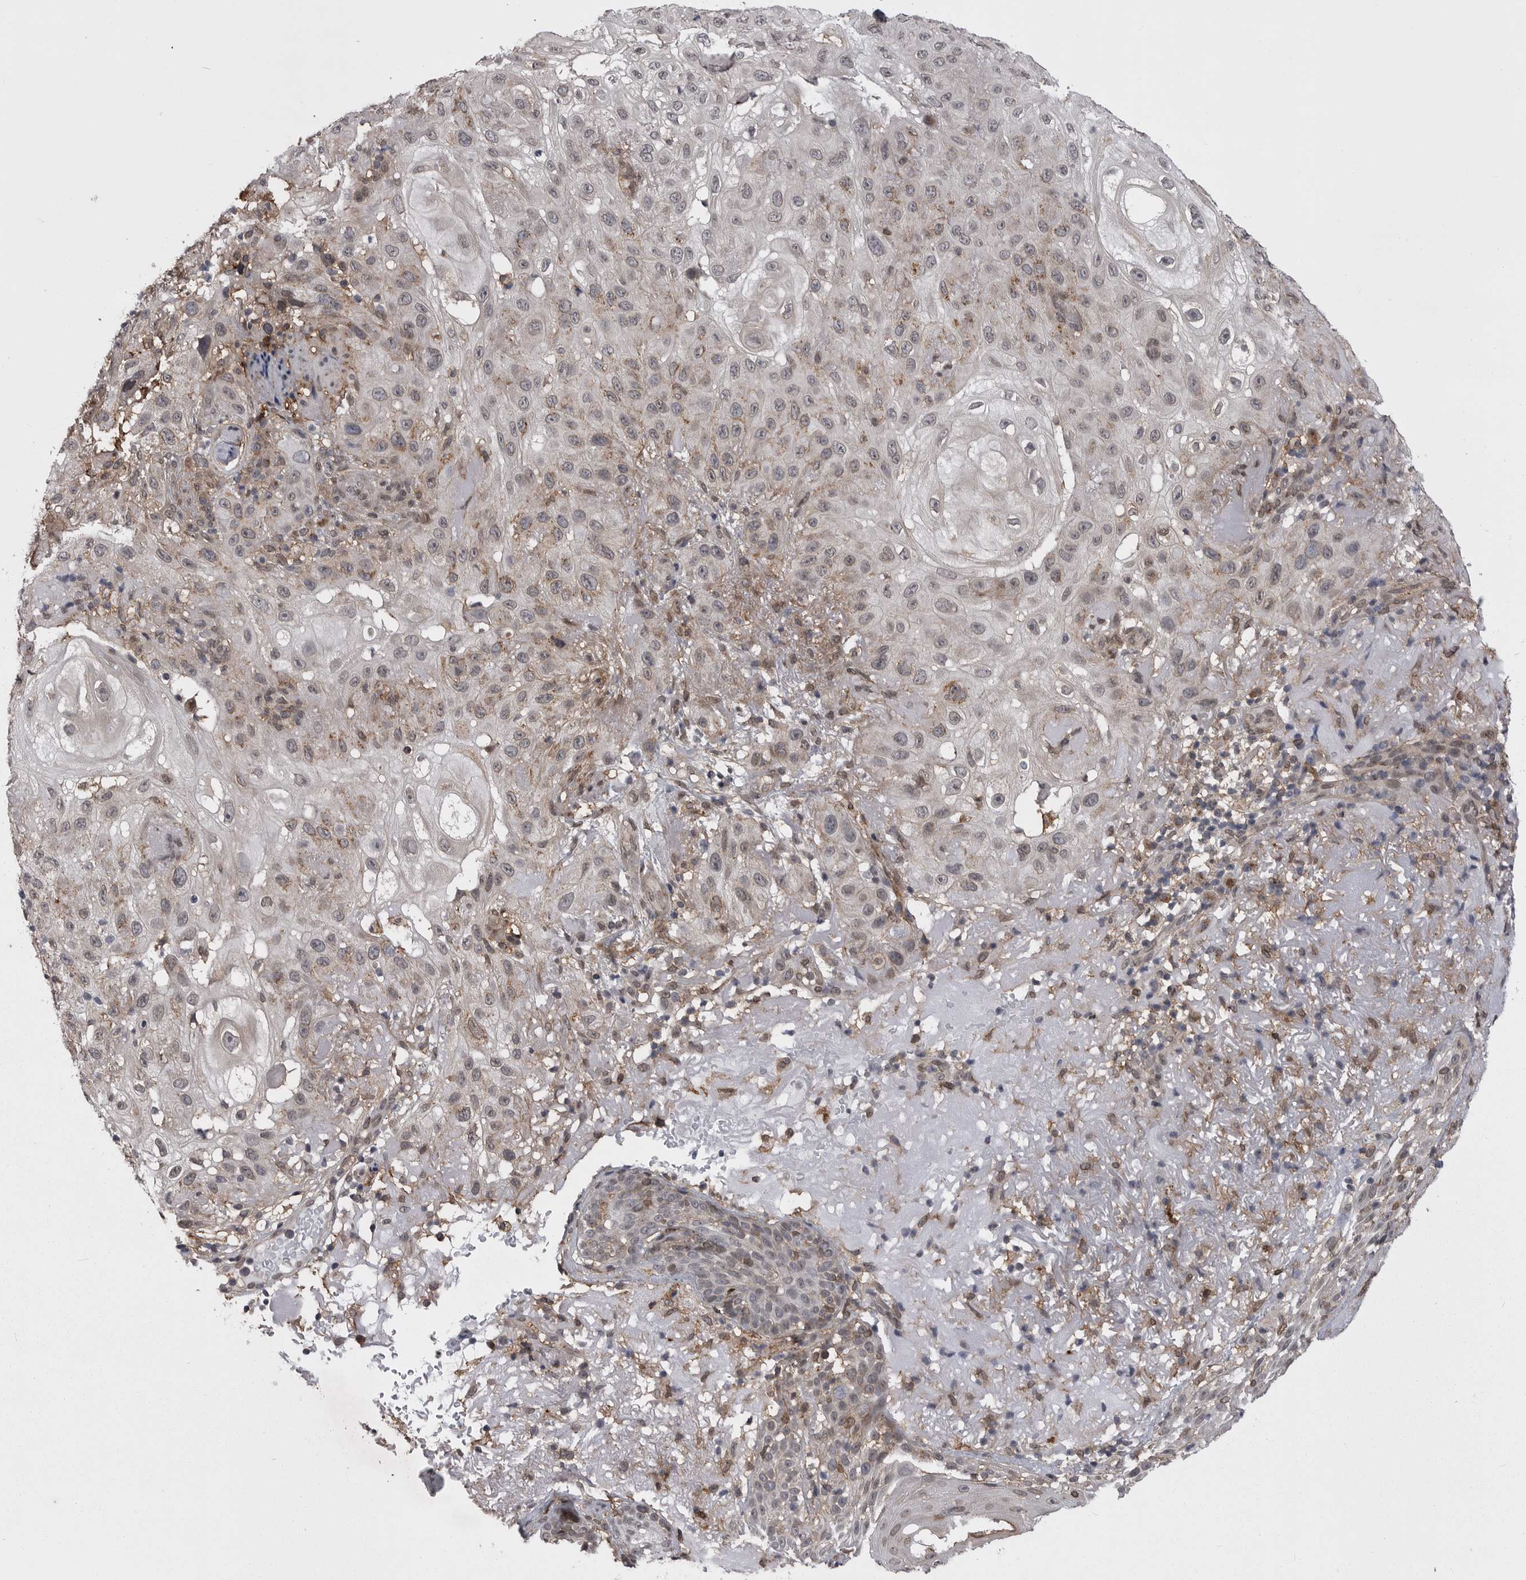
{"staining": {"intensity": "moderate", "quantity": "<25%", "location": "cytoplasmic/membranous,nuclear"}, "tissue": "skin cancer", "cell_type": "Tumor cells", "image_type": "cancer", "snomed": [{"axis": "morphology", "description": "Normal tissue, NOS"}, {"axis": "morphology", "description": "Squamous cell carcinoma, NOS"}, {"axis": "topography", "description": "Skin"}], "caption": "Moderate cytoplasmic/membranous and nuclear positivity is appreciated in approximately <25% of tumor cells in squamous cell carcinoma (skin).", "gene": "ABL1", "patient": {"sex": "female", "age": 96}}